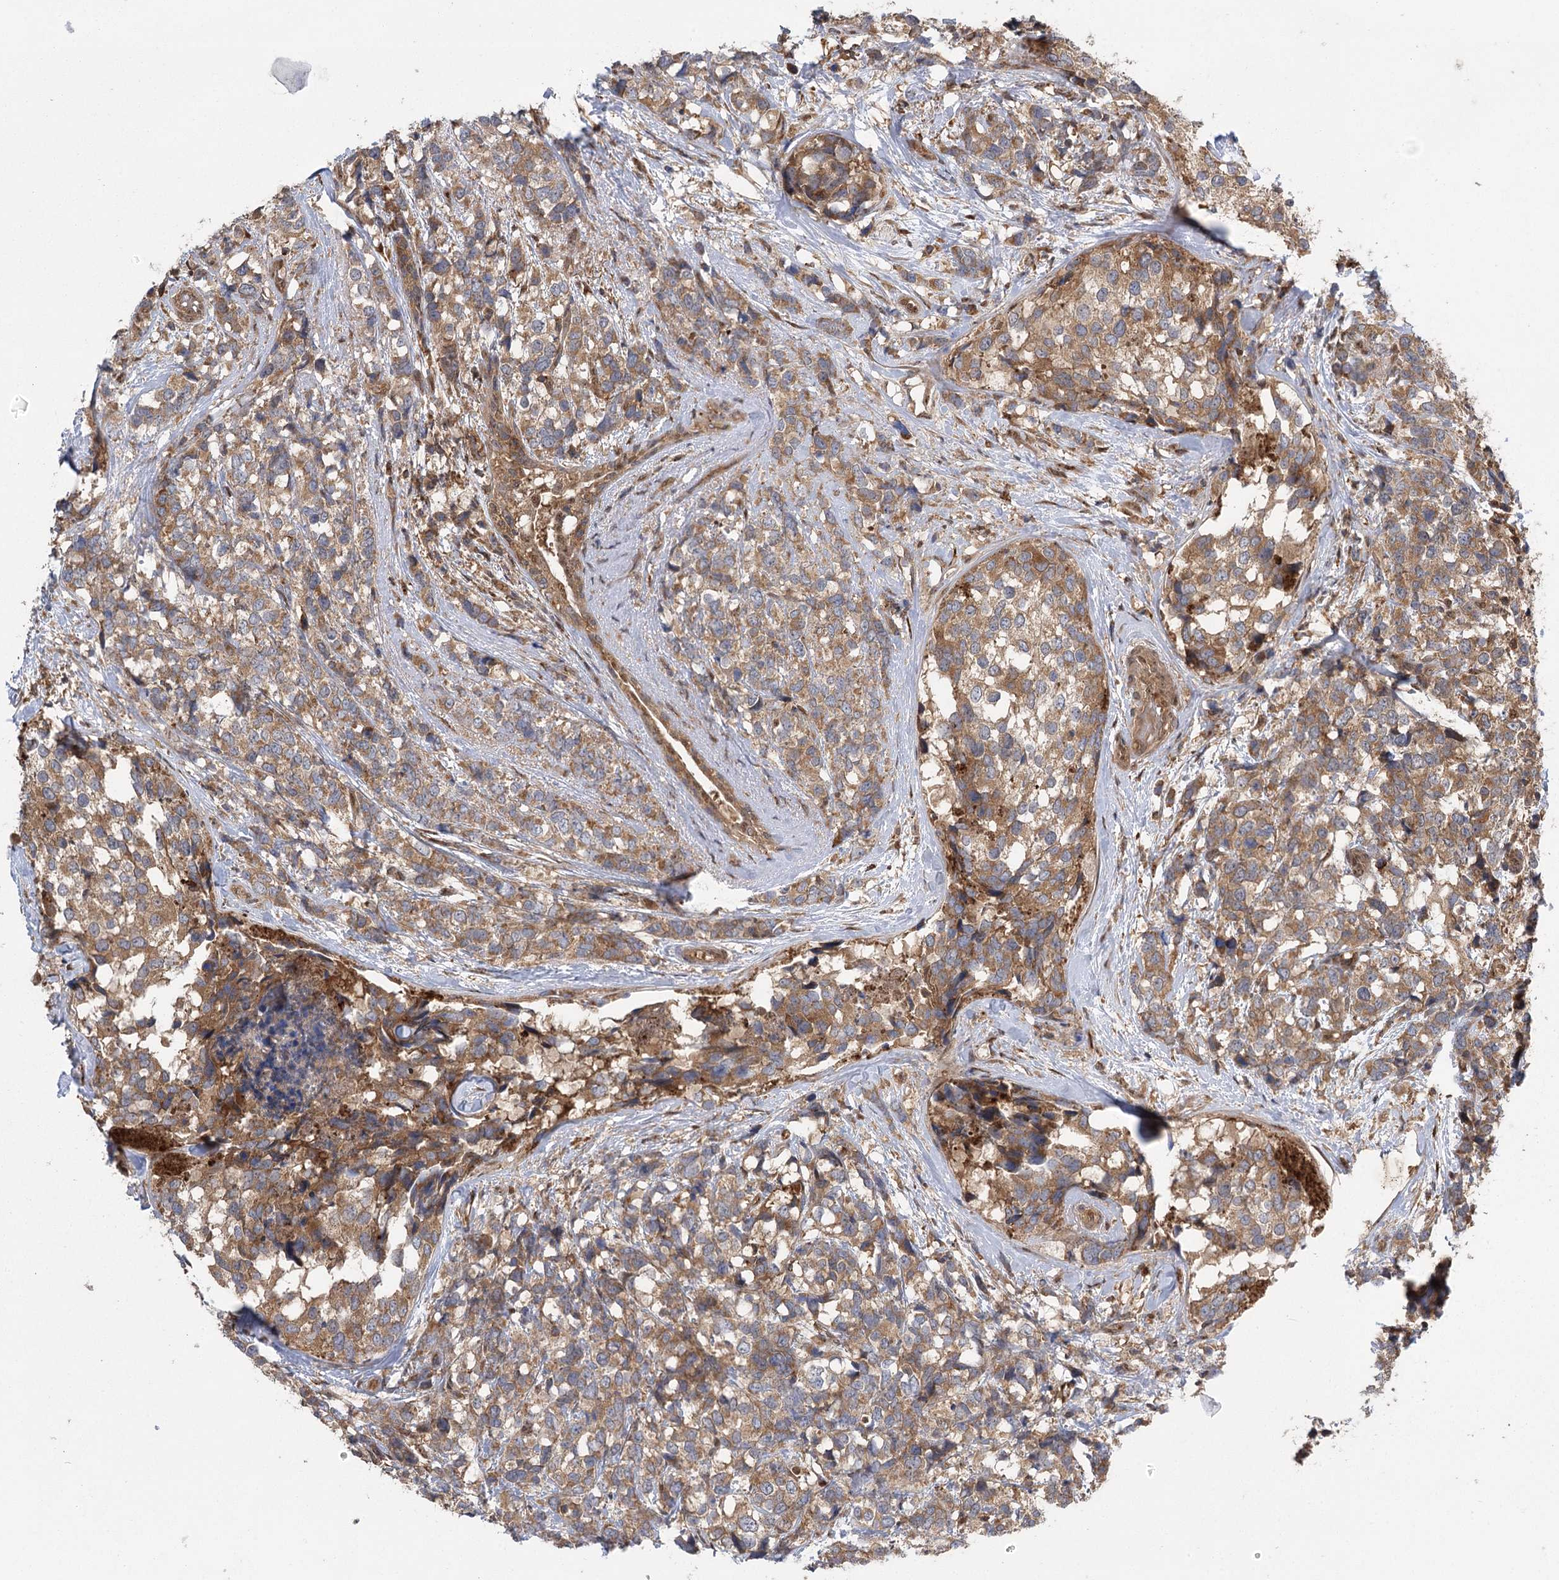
{"staining": {"intensity": "moderate", "quantity": ">75%", "location": "cytoplasmic/membranous"}, "tissue": "breast cancer", "cell_type": "Tumor cells", "image_type": "cancer", "snomed": [{"axis": "morphology", "description": "Lobular carcinoma"}, {"axis": "topography", "description": "Breast"}], "caption": "Protein expression analysis of human lobular carcinoma (breast) reveals moderate cytoplasmic/membranous positivity in about >75% of tumor cells.", "gene": "C12orf4", "patient": {"sex": "female", "age": 59}}